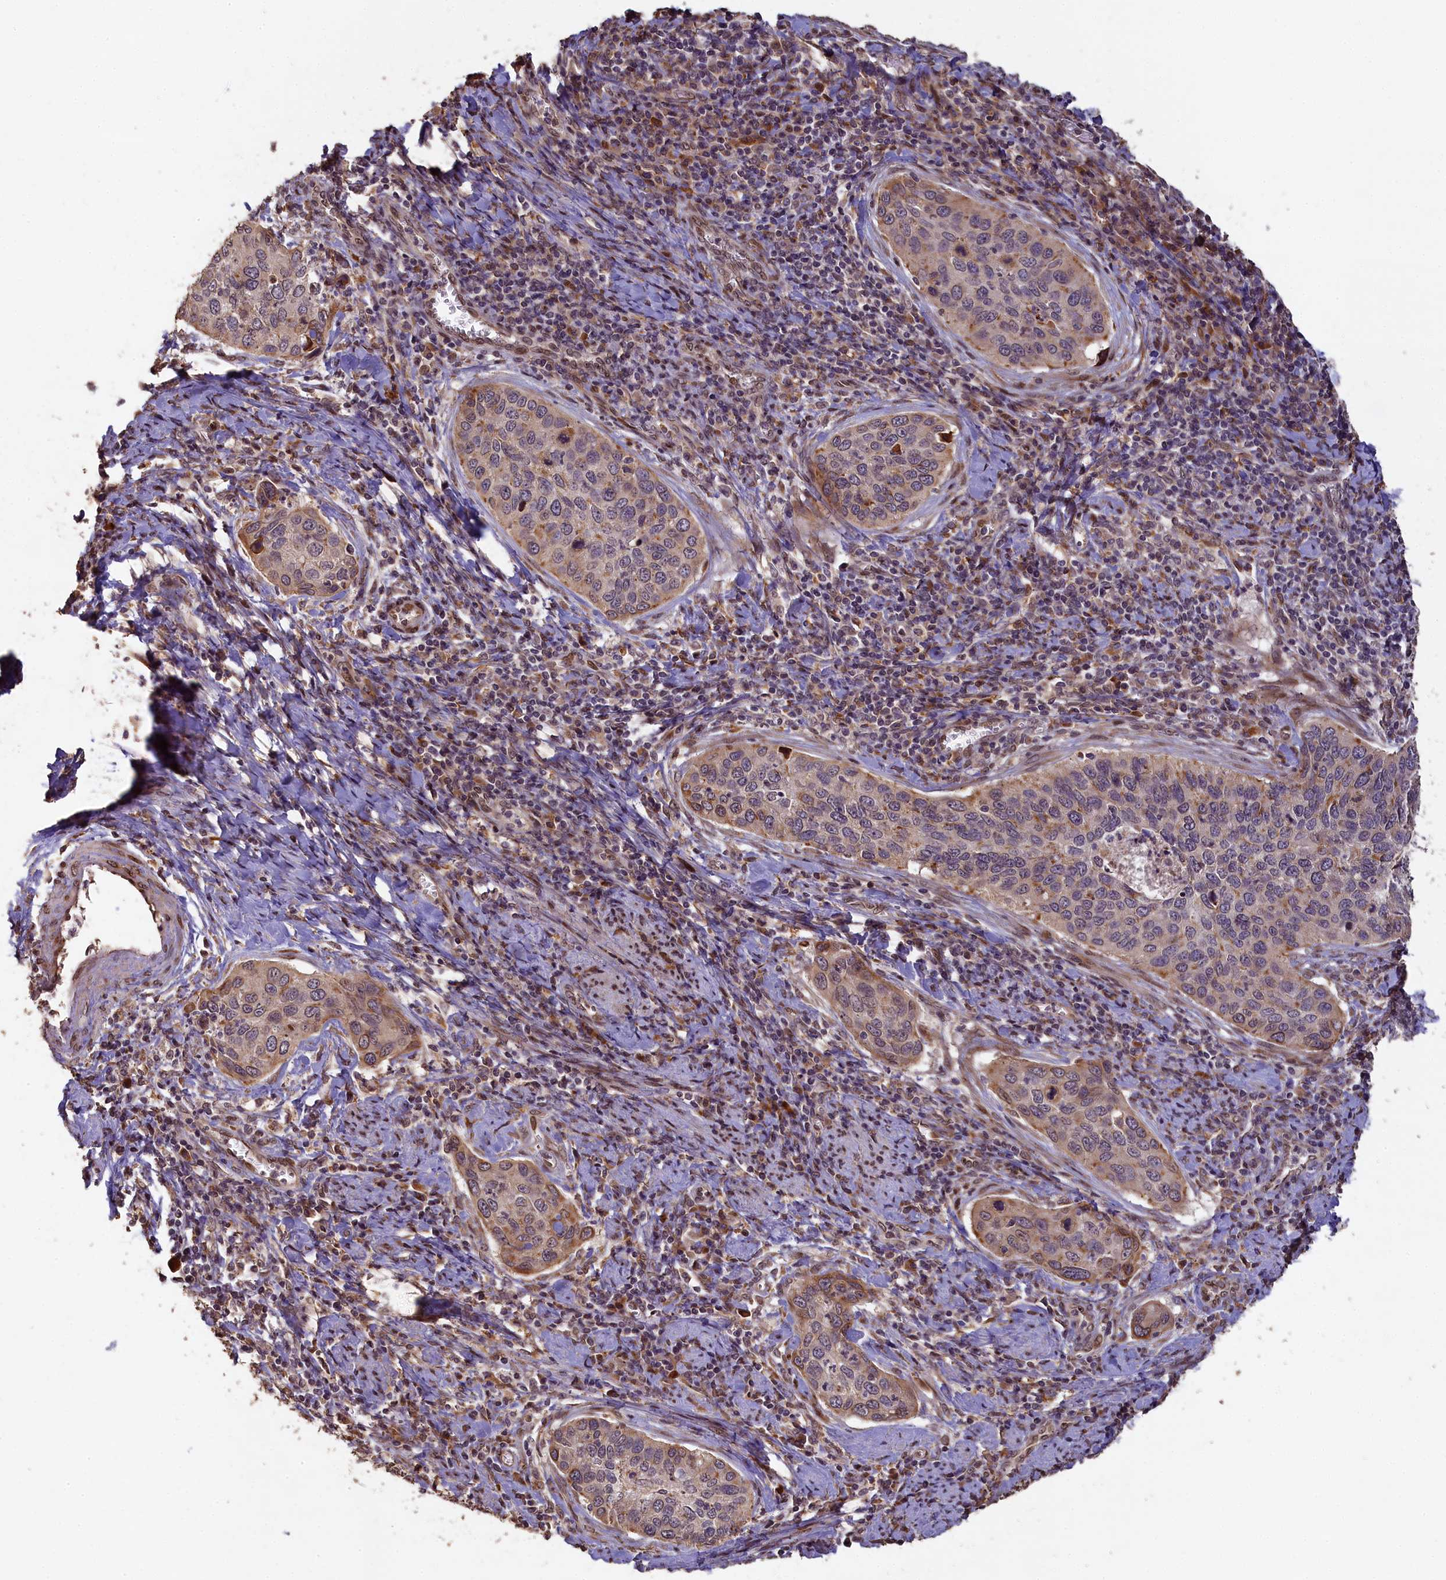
{"staining": {"intensity": "weak", "quantity": "25%-75%", "location": "cytoplasmic/membranous"}, "tissue": "cervical cancer", "cell_type": "Tumor cells", "image_type": "cancer", "snomed": [{"axis": "morphology", "description": "Squamous cell carcinoma, NOS"}, {"axis": "topography", "description": "Cervix"}], "caption": "Protein expression analysis of cervical cancer (squamous cell carcinoma) demonstrates weak cytoplasmic/membranous positivity in approximately 25%-75% of tumor cells.", "gene": "SLC38A7", "patient": {"sex": "female", "age": 53}}